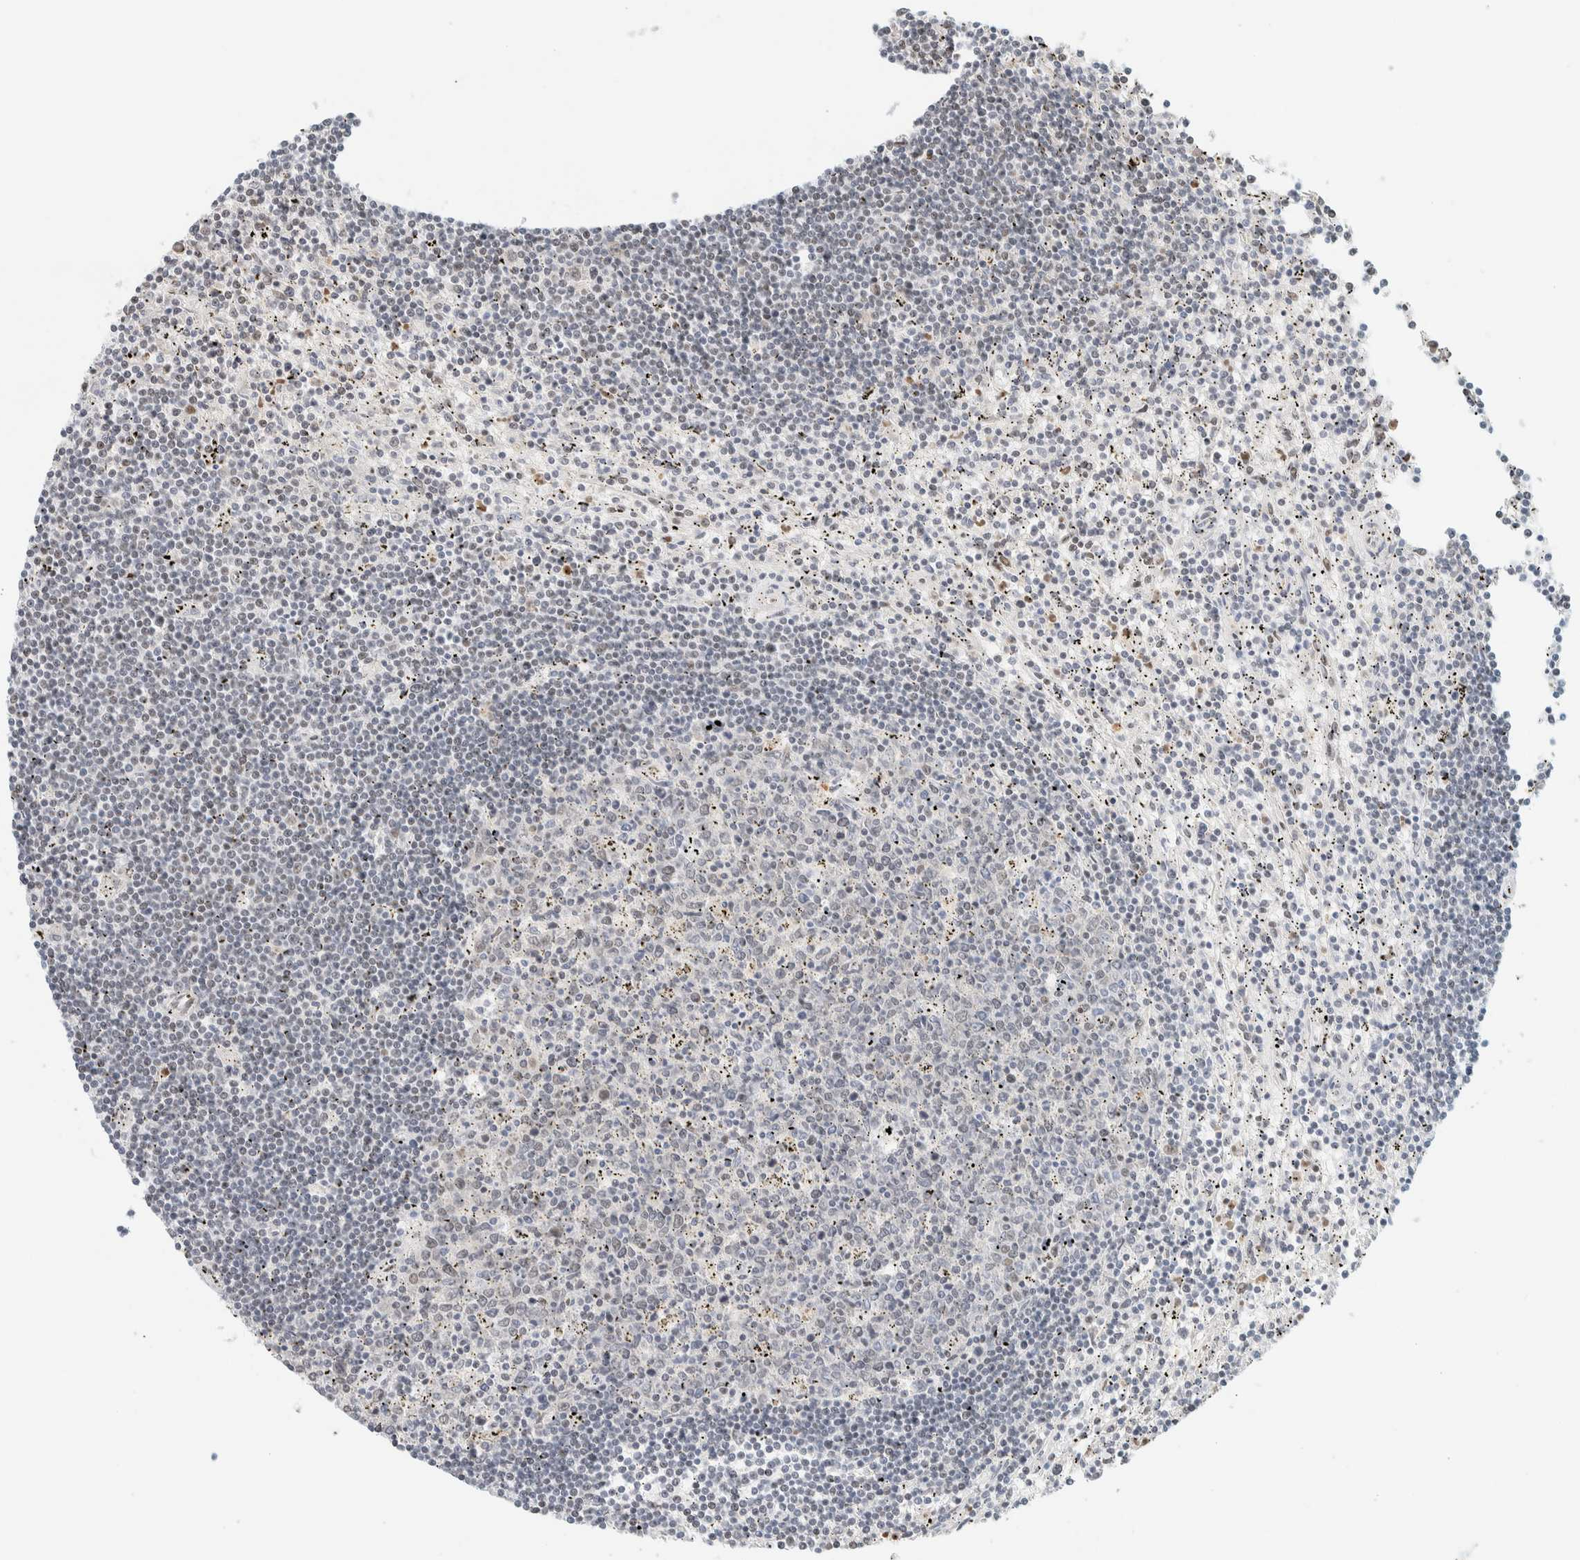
{"staining": {"intensity": "weak", "quantity": "<25%", "location": "nuclear"}, "tissue": "lymphoma", "cell_type": "Tumor cells", "image_type": "cancer", "snomed": [{"axis": "morphology", "description": "Malignant lymphoma, non-Hodgkin's type, Low grade"}, {"axis": "topography", "description": "Spleen"}], "caption": "A high-resolution micrograph shows immunohistochemistry staining of low-grade malignant lymphoma, non-Hodgkin's type, which exhibits no significant staining in tumor cells. (Stains: DAB (3,3'-diaminobenzidine) IHC with hematoxylin counter stain, Microscopy: brightfield microscopy at high magnification).", "gene": "ZNF683", "patient": {"sex": "male", "age": 76}}